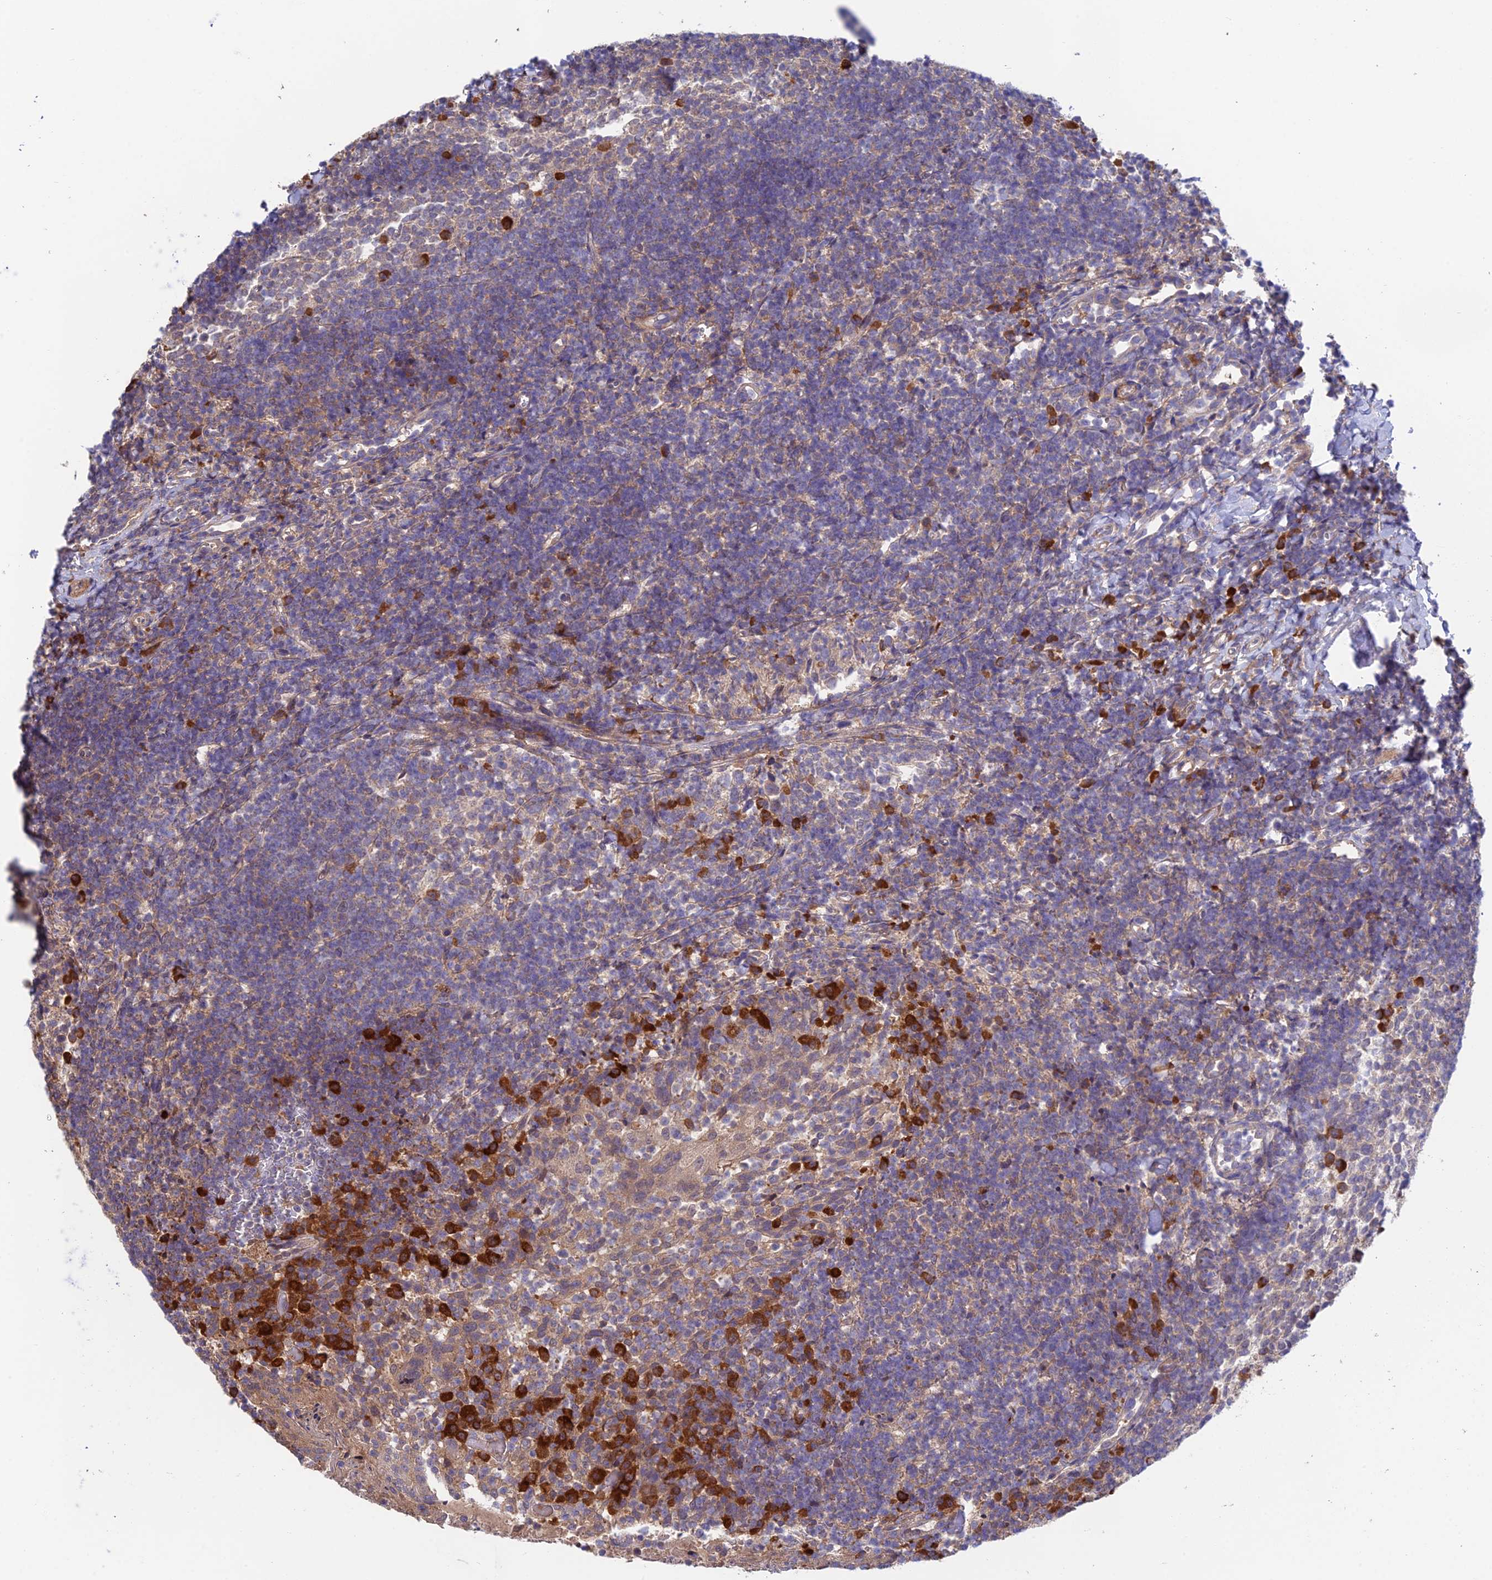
{"staining": {"intensity": "strong", "quantity": "<25%", "location": "cytoplasmic/membranous"}, "tissue": "tonsil", "cell_type": "Germinal center cells", "image_type": "normal", "snomed": [{"axis": "morphology", "description": "Normal tissue, NOS"}, {"axis": "topography", "description": "Tonsil"}], "caption": "Immunohistochemistry (IHC) histopathology image of benign tonsil: human tonsil stained using immunohistochemistry exhibits medium levels of strong protein expression localized specifically in the cytoplasmic/membranous of germinal center cells, appearing as a cytoplasmic/membranous brown color.", "gene": "UROS", "patient": {"sex": "female", "age": 10}}